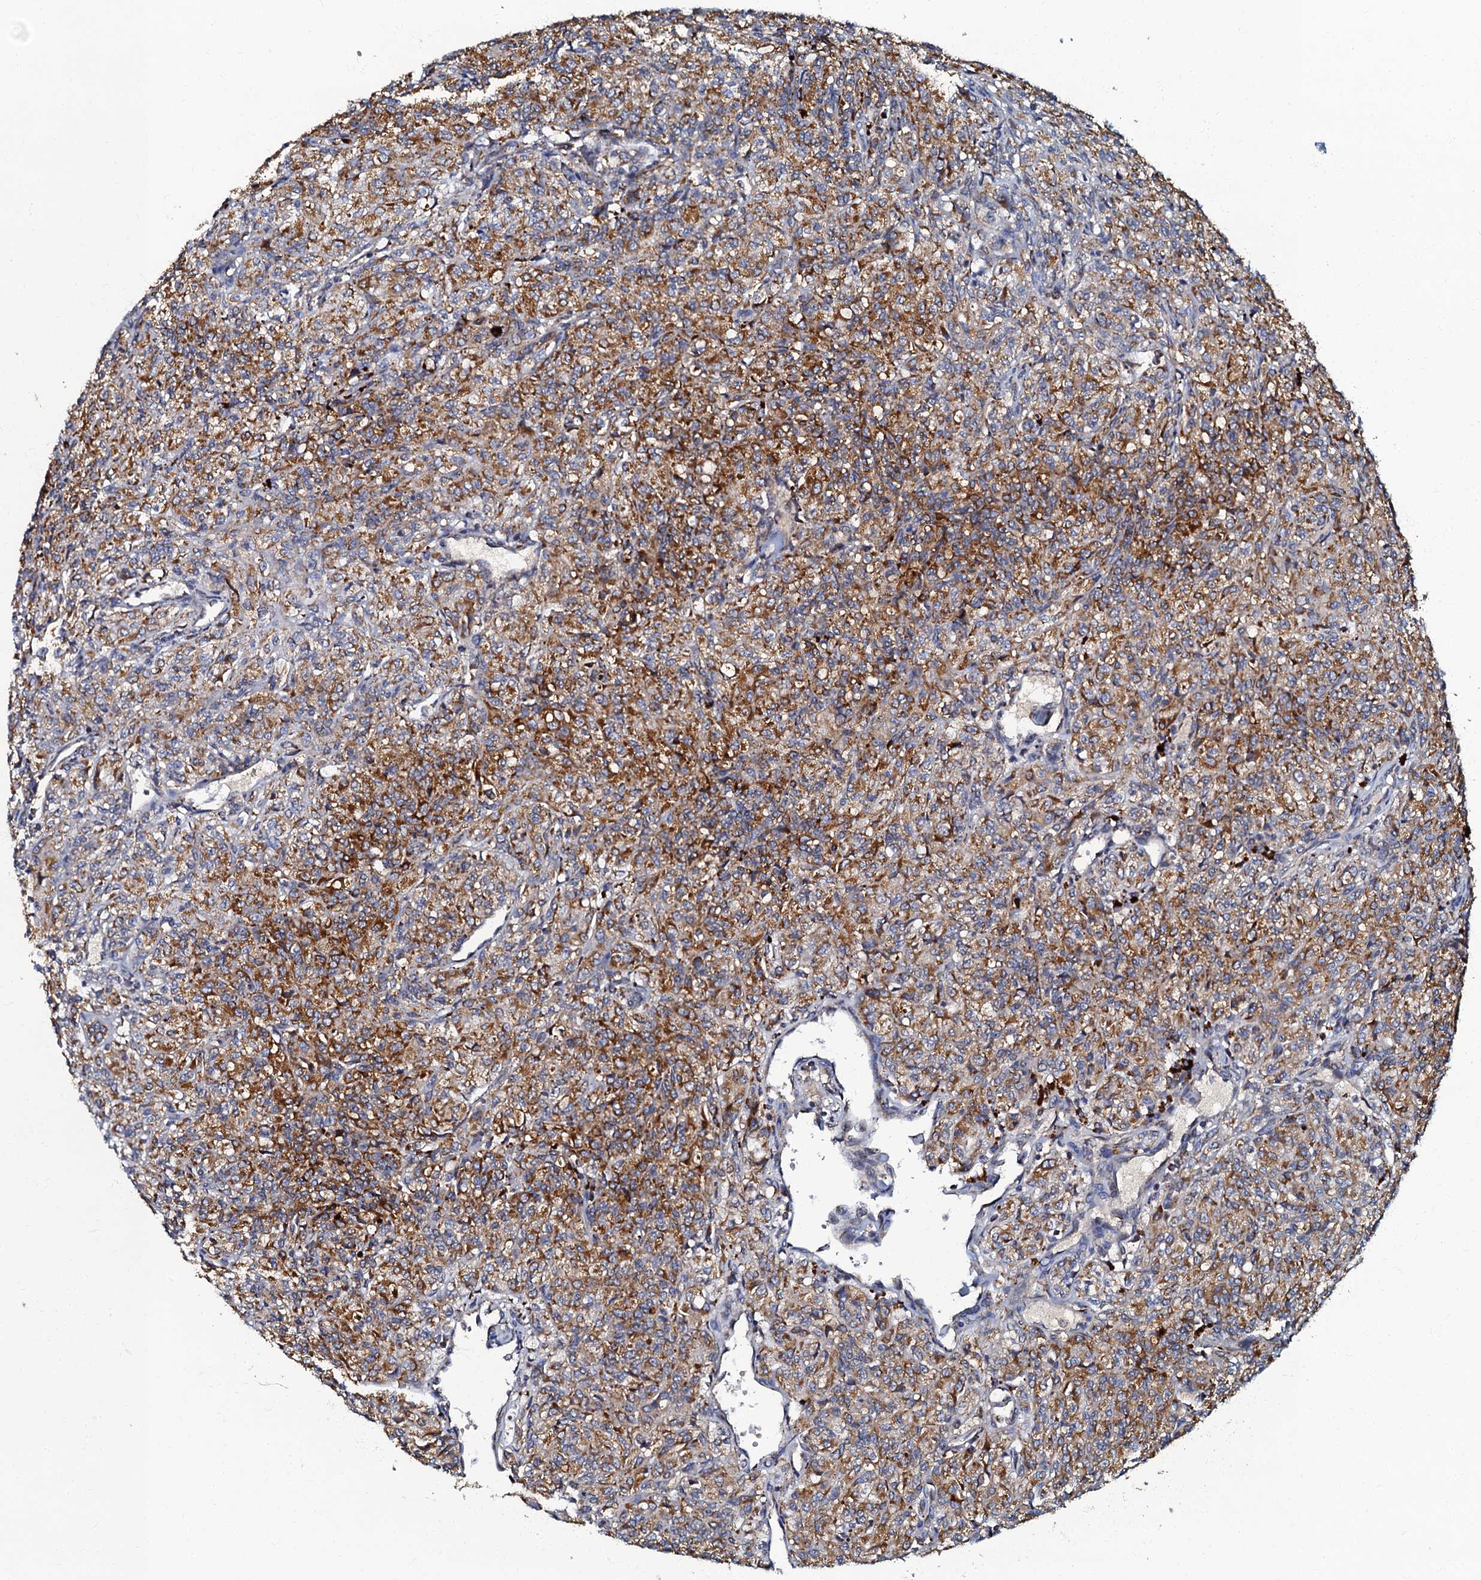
{"staining": {"intensity": "strong", "quantity": "25%-75%", "location": "cytoplasmic/membranous"}, "tissue": "renal cancer", "cell_type": "Tumor cells", "image_type": "cancer", "snomed": [{"axis": "morphology", "description": "Adenocarcinoma, NOS"}, {"axis": "topography", "description": "Kidney"}], "caption": "Tumor cells reveal high levels of strong cytoplasmic/membranous staining in about 25%-75% of cells in human renal cancer (adenocarcinoma).", "gene": "NDUFA12", "patient": {"sex": "male", "age": 77}}